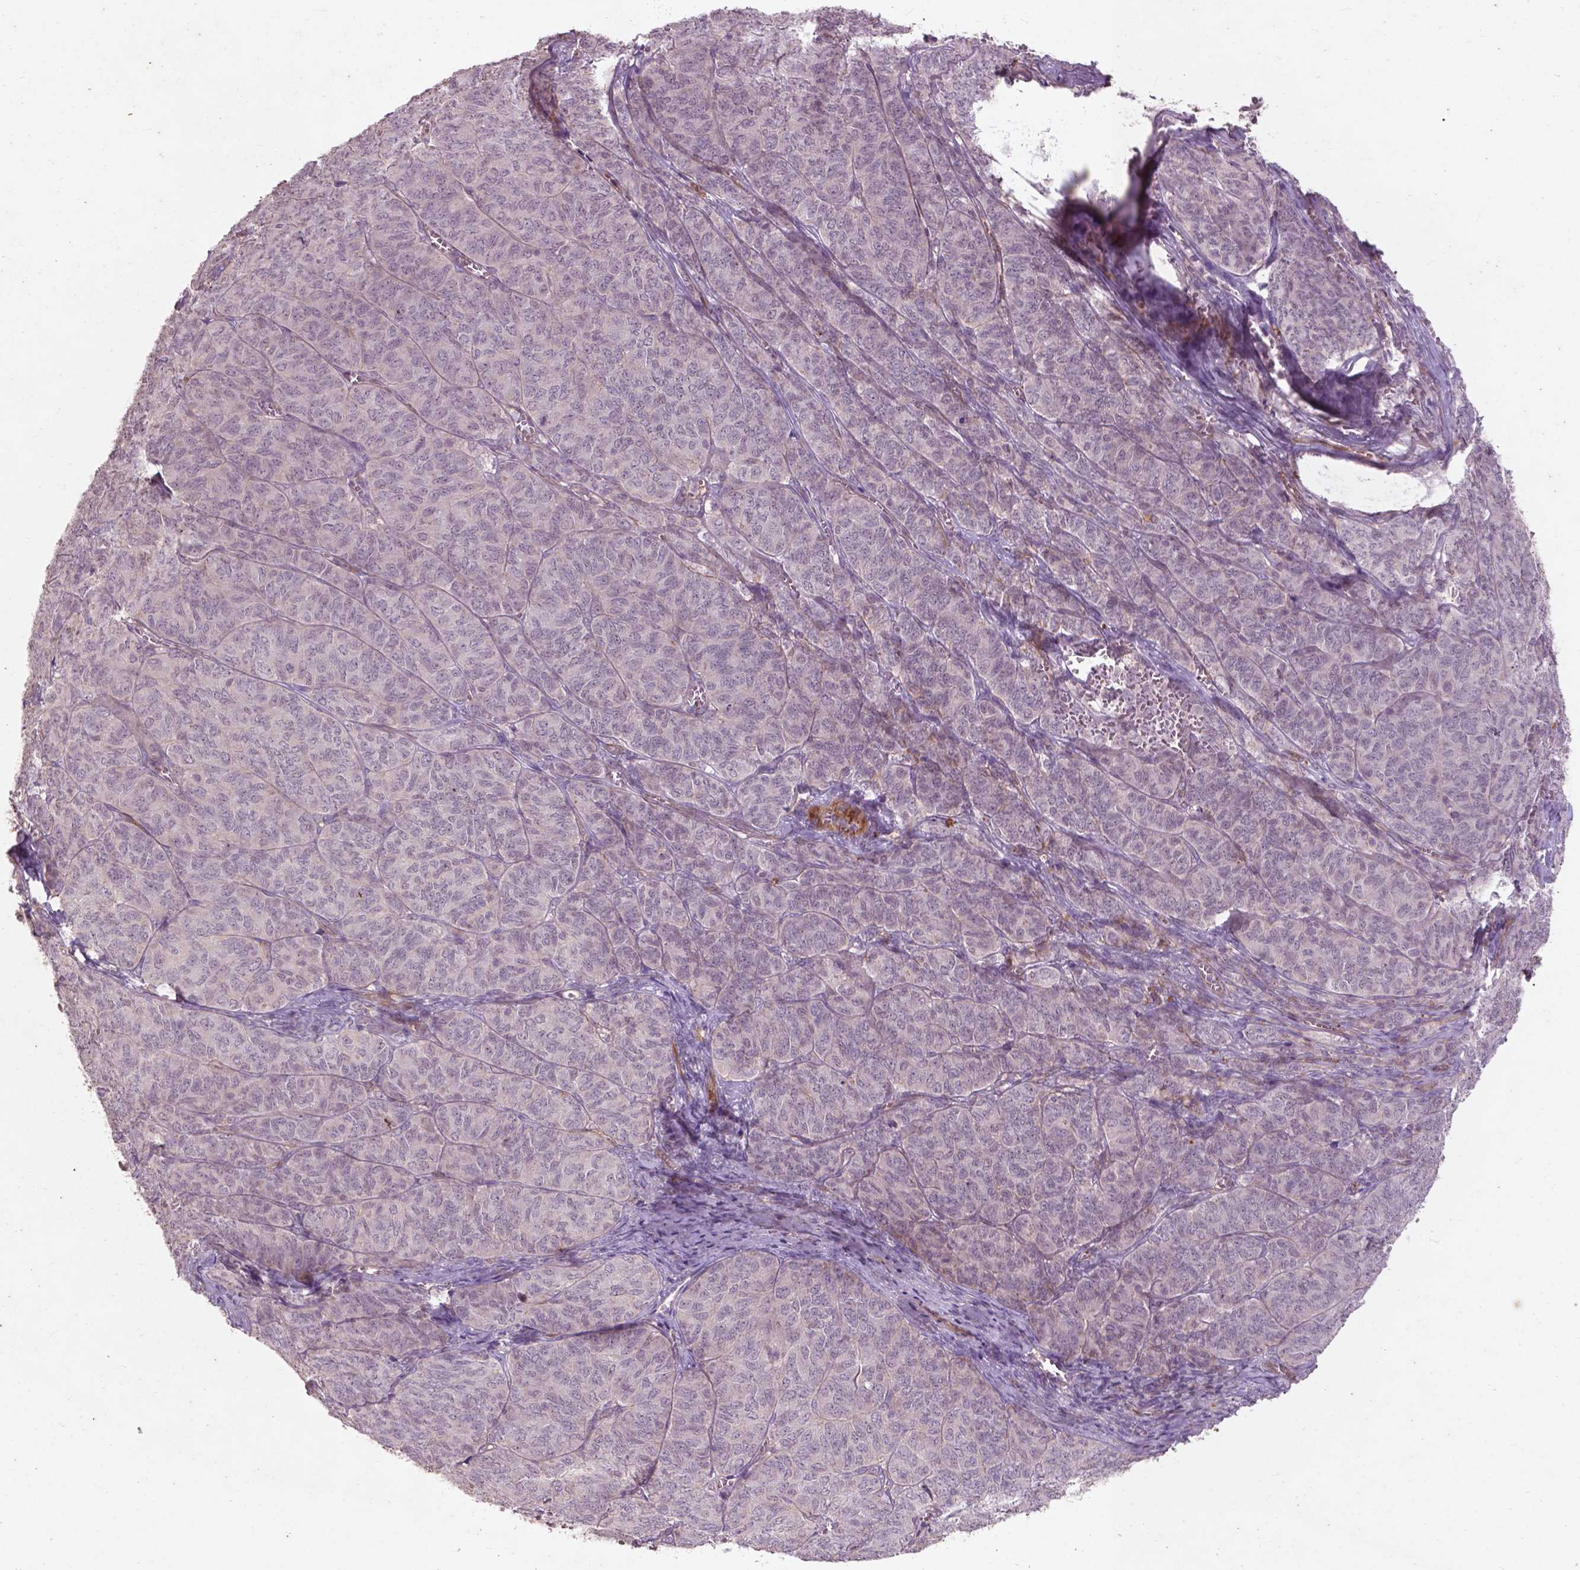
{"staining": {"intensity": "negative", "quantity": "none", "location": "none"}, "tissue": "ovarian cancer", "cell_type": "Tumor cells", "image_type": "cancer", "snomed": [{"axis": "morphology", "description": "Carcinoma, endometroid"}, {"axis": "topography", "description": "Ovary"}], "caption": "Immunohistochemical staining of human ovarian endometroid carcinoma reveals no significant positivity in tumor cells.", "gene": "RFPL4B", "patient": {"sex": "female", "age": 80}}